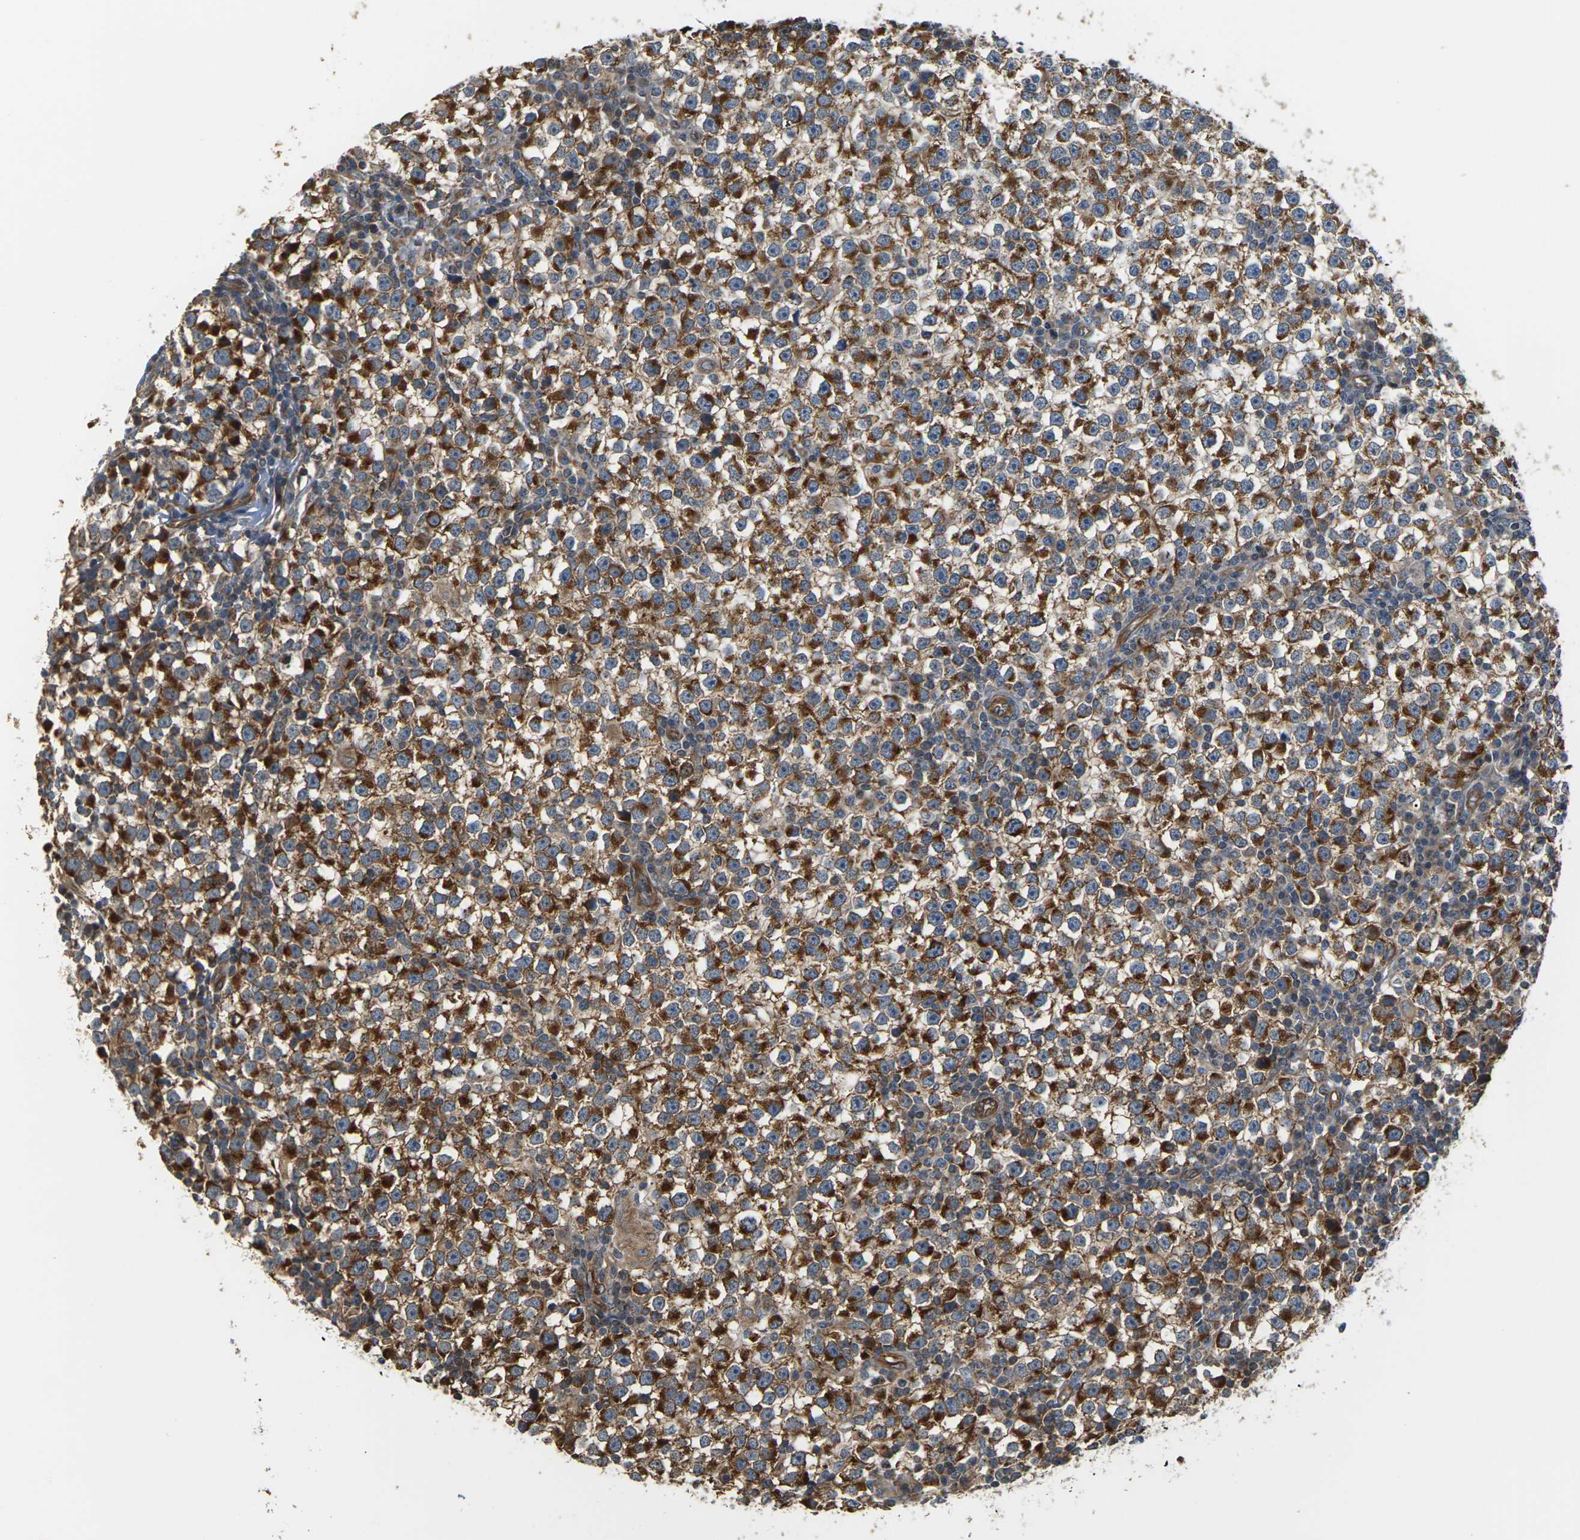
{"staining": {"intensity": "strong", "quantity": ">75%", "location": "cytoplasmic/membranous"}, "tissue": "testis cancer", "cell_type": "Tumor cells", "image_type": "cancer", "snomed": [{"axis": "morphology", "description": "Seminoma, NOS"}, {"axis": "topography", "description": "Testis"}], "caption": "High-power microscopy captured an immunohistochemistry (IHC) photomicrograph of testis seminoma, revealing strong cytoplasmic/membranous staining in about >75% of tumor cells.", "gene": "PCDHB4", "patient": {"sex": "male", "age": 65}}